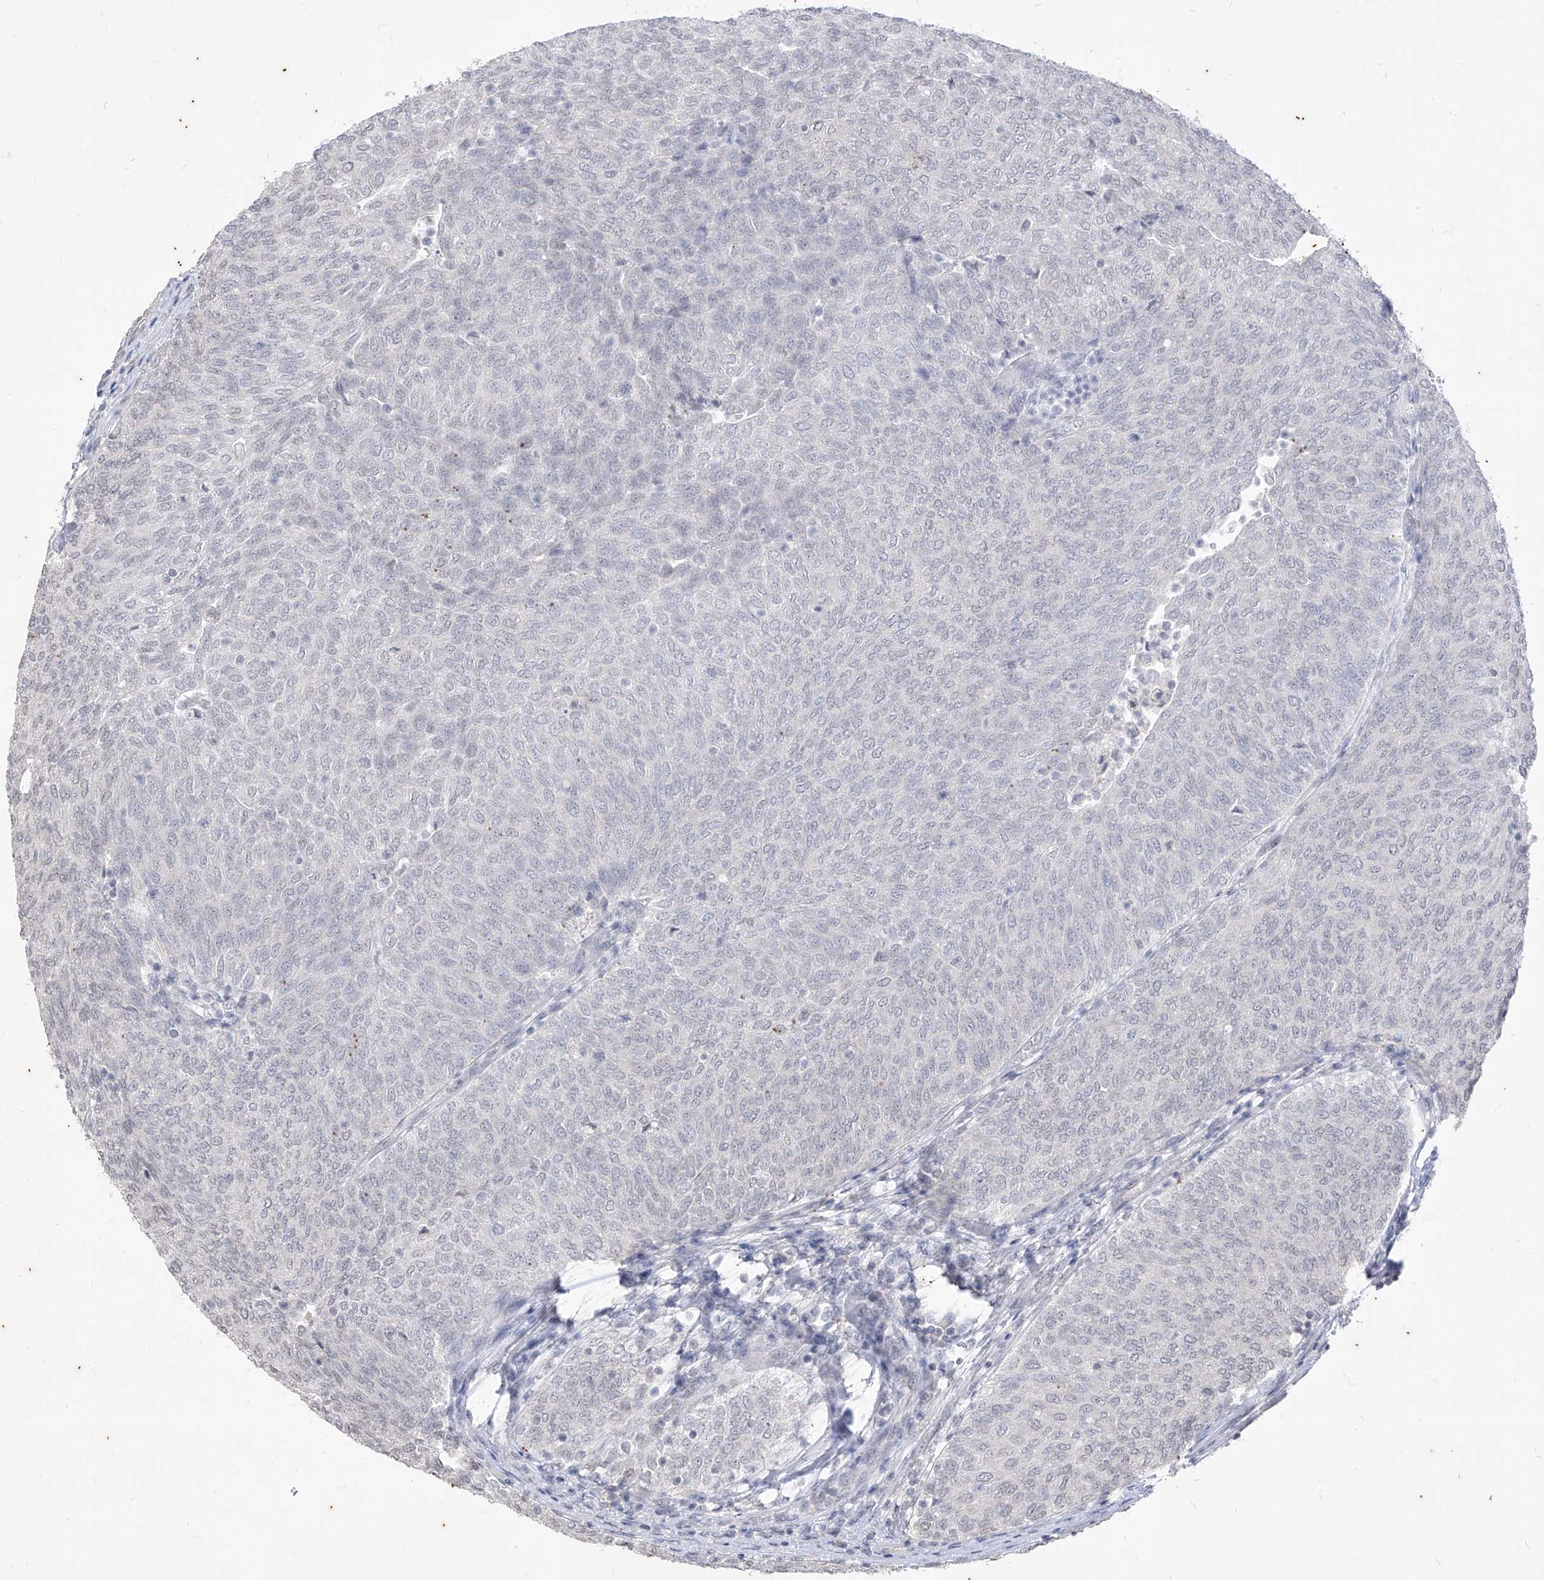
{"staining": {"intensity": "negative", "quantity": "none", "location": "none"}, "tissue": "urothelial cancer", "cell_type": "Tumor cells", "image_type": "cancer", "snomed": [{"axis": "morphology", "description": "Urothelial carcinoma, Low grade"}, {"axis": "topography", "description": "Urinary bladder"}], "caption": "Immunohistochemistry micrograph of neoplastic tissue: human urothelial cancer stained with DAB displays no significant protein staining in tumor cells.", "gene": "PHF20L1", "patient": {"sex": "female", "age": 79}}